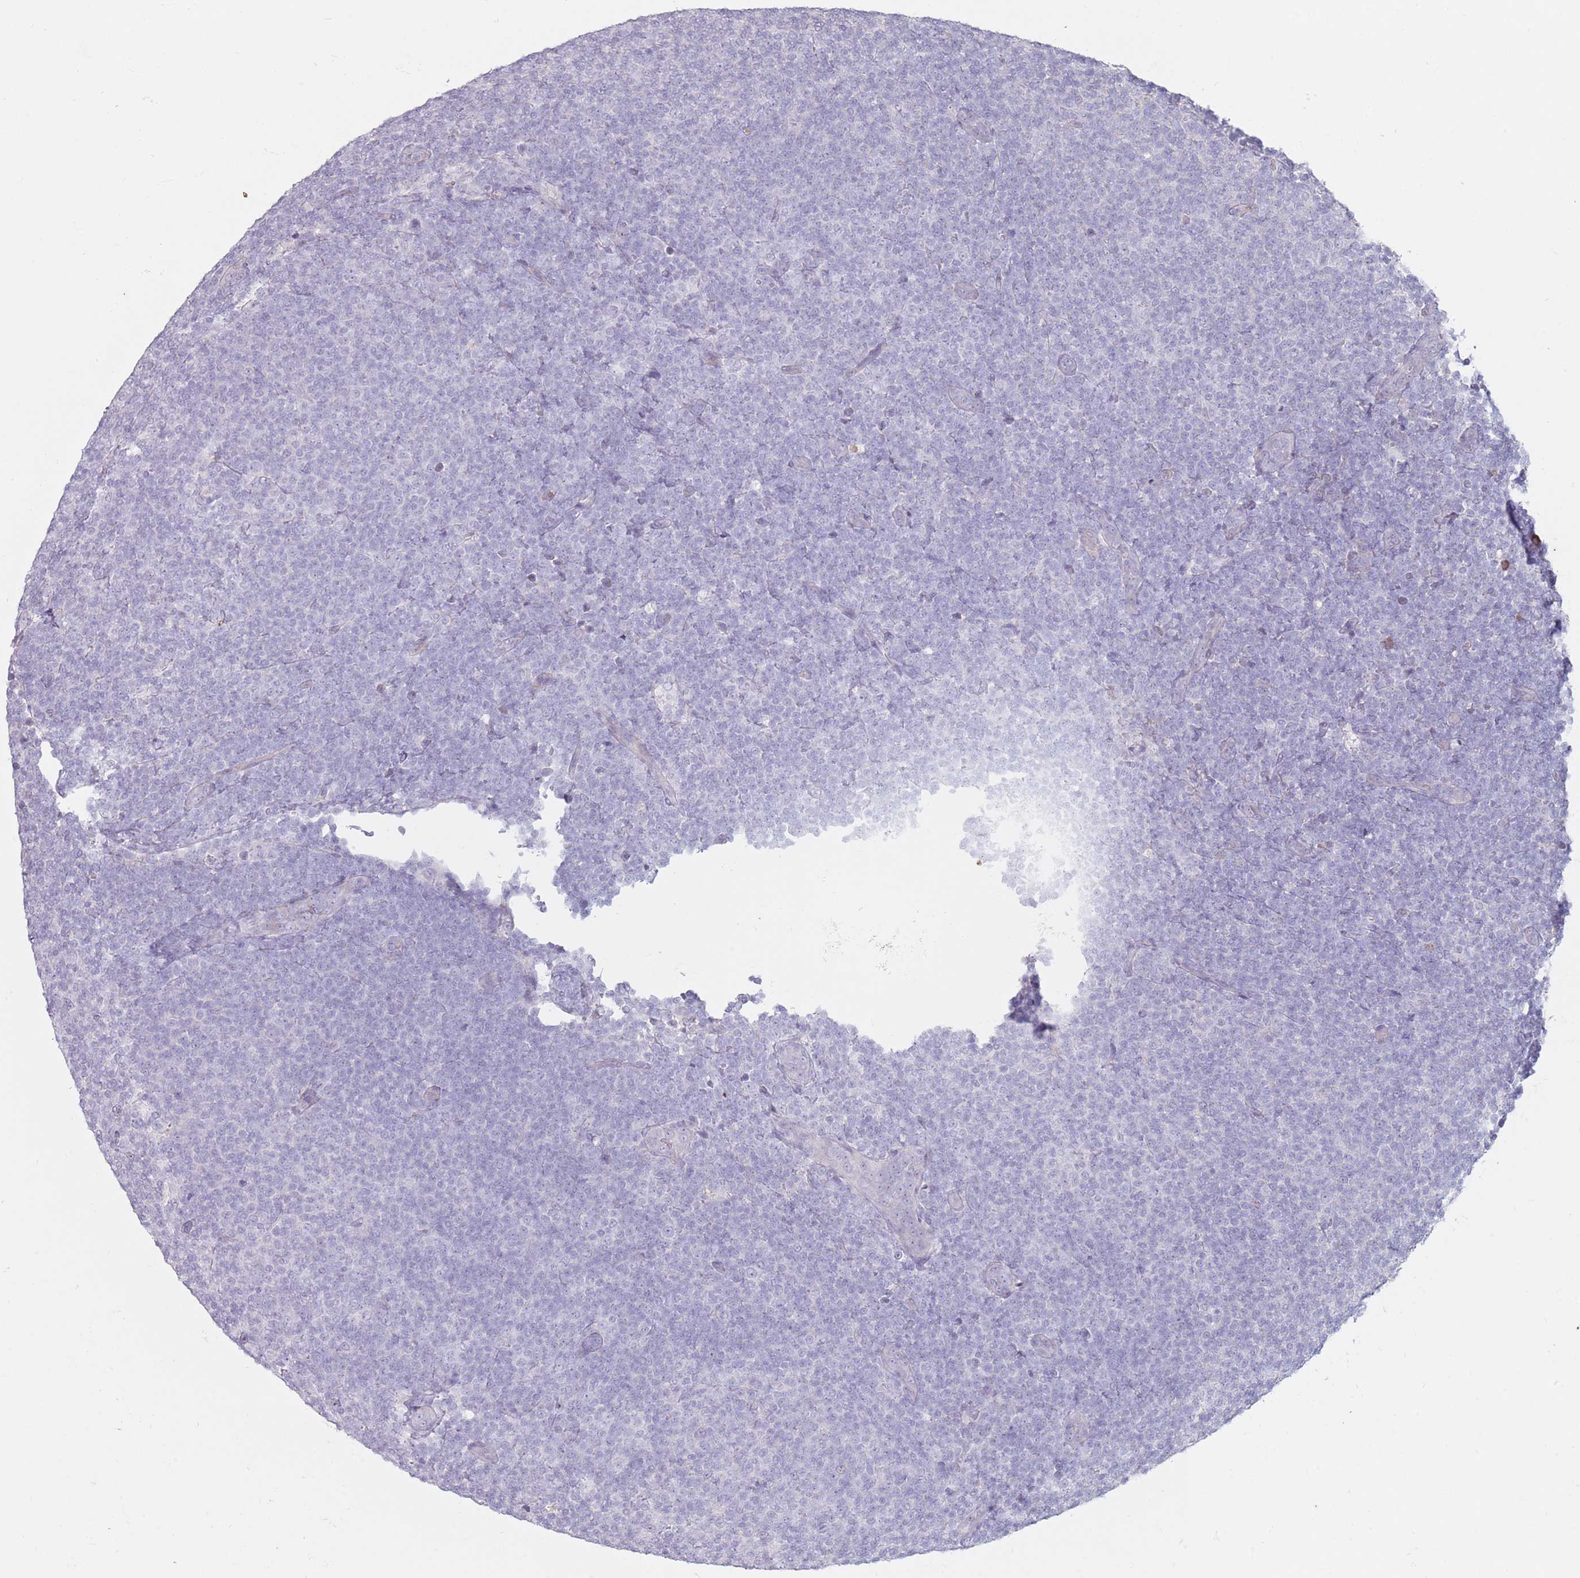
{"staining": {"intensity": "negative", "quantity": "none", "location": "none"}, "tissue": "lymphoma", "cell_type": "Tumor cells", "image_type": "cancer", "snomed": [{"axis": "morphology", "description": "Malignant lymphoma, non-Hodgkin's type, Low grade"}, {"axis": "topography", "description": "Lymph node"}], "caption": "High power microscopy micrograph of an immunohistochemistry (IHC) micrograph of lymphoma, revealing no significant positivity in tumor cells.", "gene": "DXO", "patient": {"sex": "male", "age": 66}}